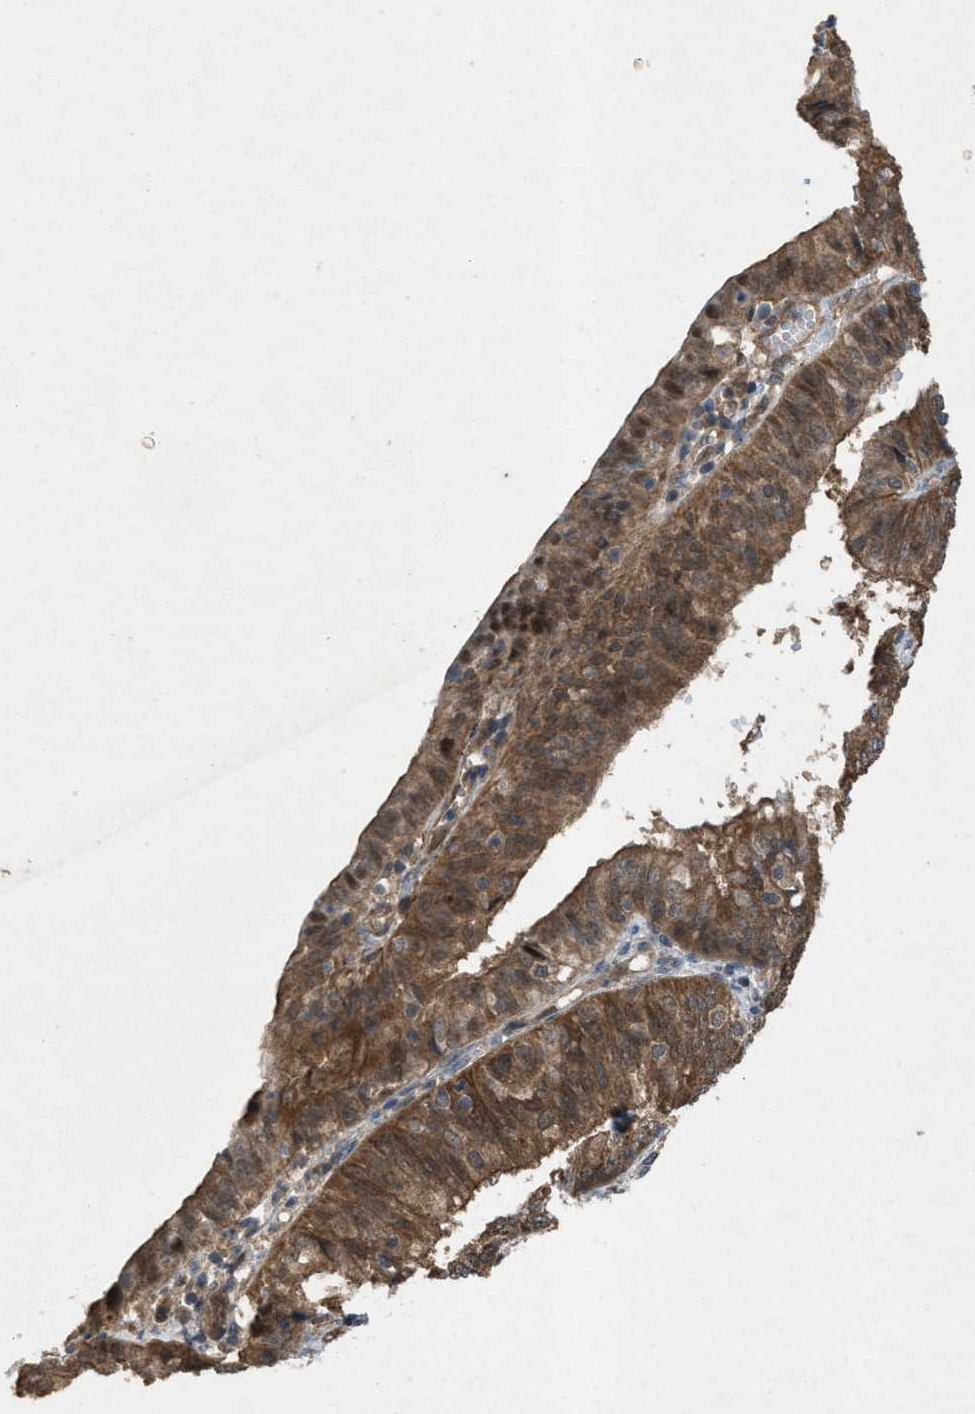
{"staining": {"intensity": "moderate", "quantity": ">75%", "location": "cytoplasmic/membranous"}, "tissue": "endometrial cancer", "cell_type": "Tumor cells", "image_type": "cancer", "snomed": [{"axis": "morphology", "description": "Adenocarcinoma, NOS"}, {"axis": "topography", "description": "Endometrium"}], "caption": "Immunohistochemical staining of human endometrial cancer displays moderate cytoplasmic/membranous protein positivity in about >75% of tumor cells.", "gene": "PLAA", "patient": {"sex": "female", "age": 58}}